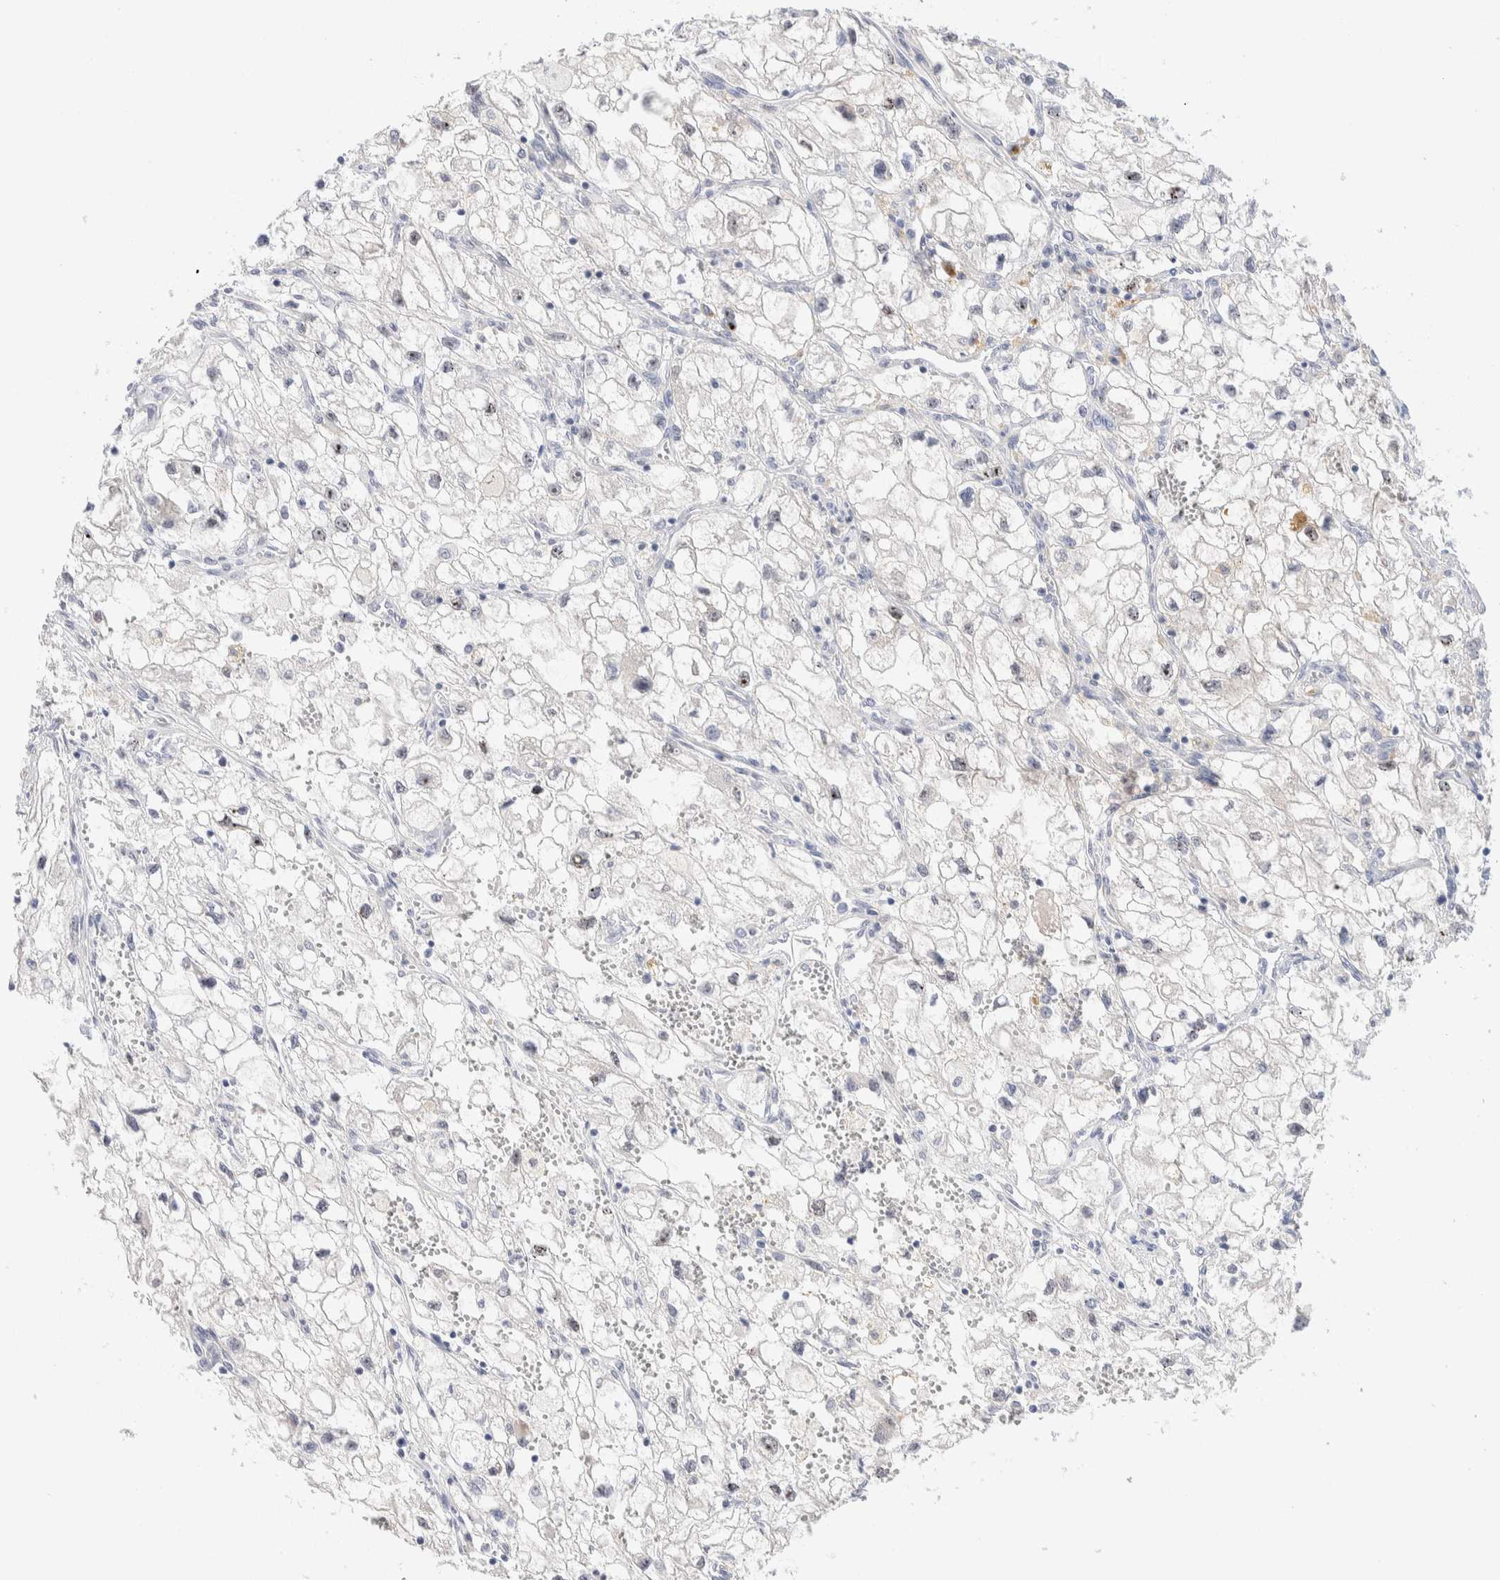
{"staining": {"intensity": "negative", "quantity": "none", "location": "none"}, "tissue": "renal cancer", "cell_type": "Tumor cells", "image_type": "cancer", "snomed": [{"axis": "morphology", "description": "Adenocarcinoma, NOS"}, {"axis": "topography", "description": "Kidney"}], "caption": "An immunohistochemistry (IHC) photomicrograph of renal cancer (adenocarcinoma) is shown. There is no staining in tumor cells of renal cancer (adenocarcinoma). The staining was performed using DAB to visualize the protein expression in brown, while the nuclei were stained in blue with hematoxylin (Magnification: 20x).", "gene": "DNAJB6", "patient": {"sex": "female", "age": 70}}